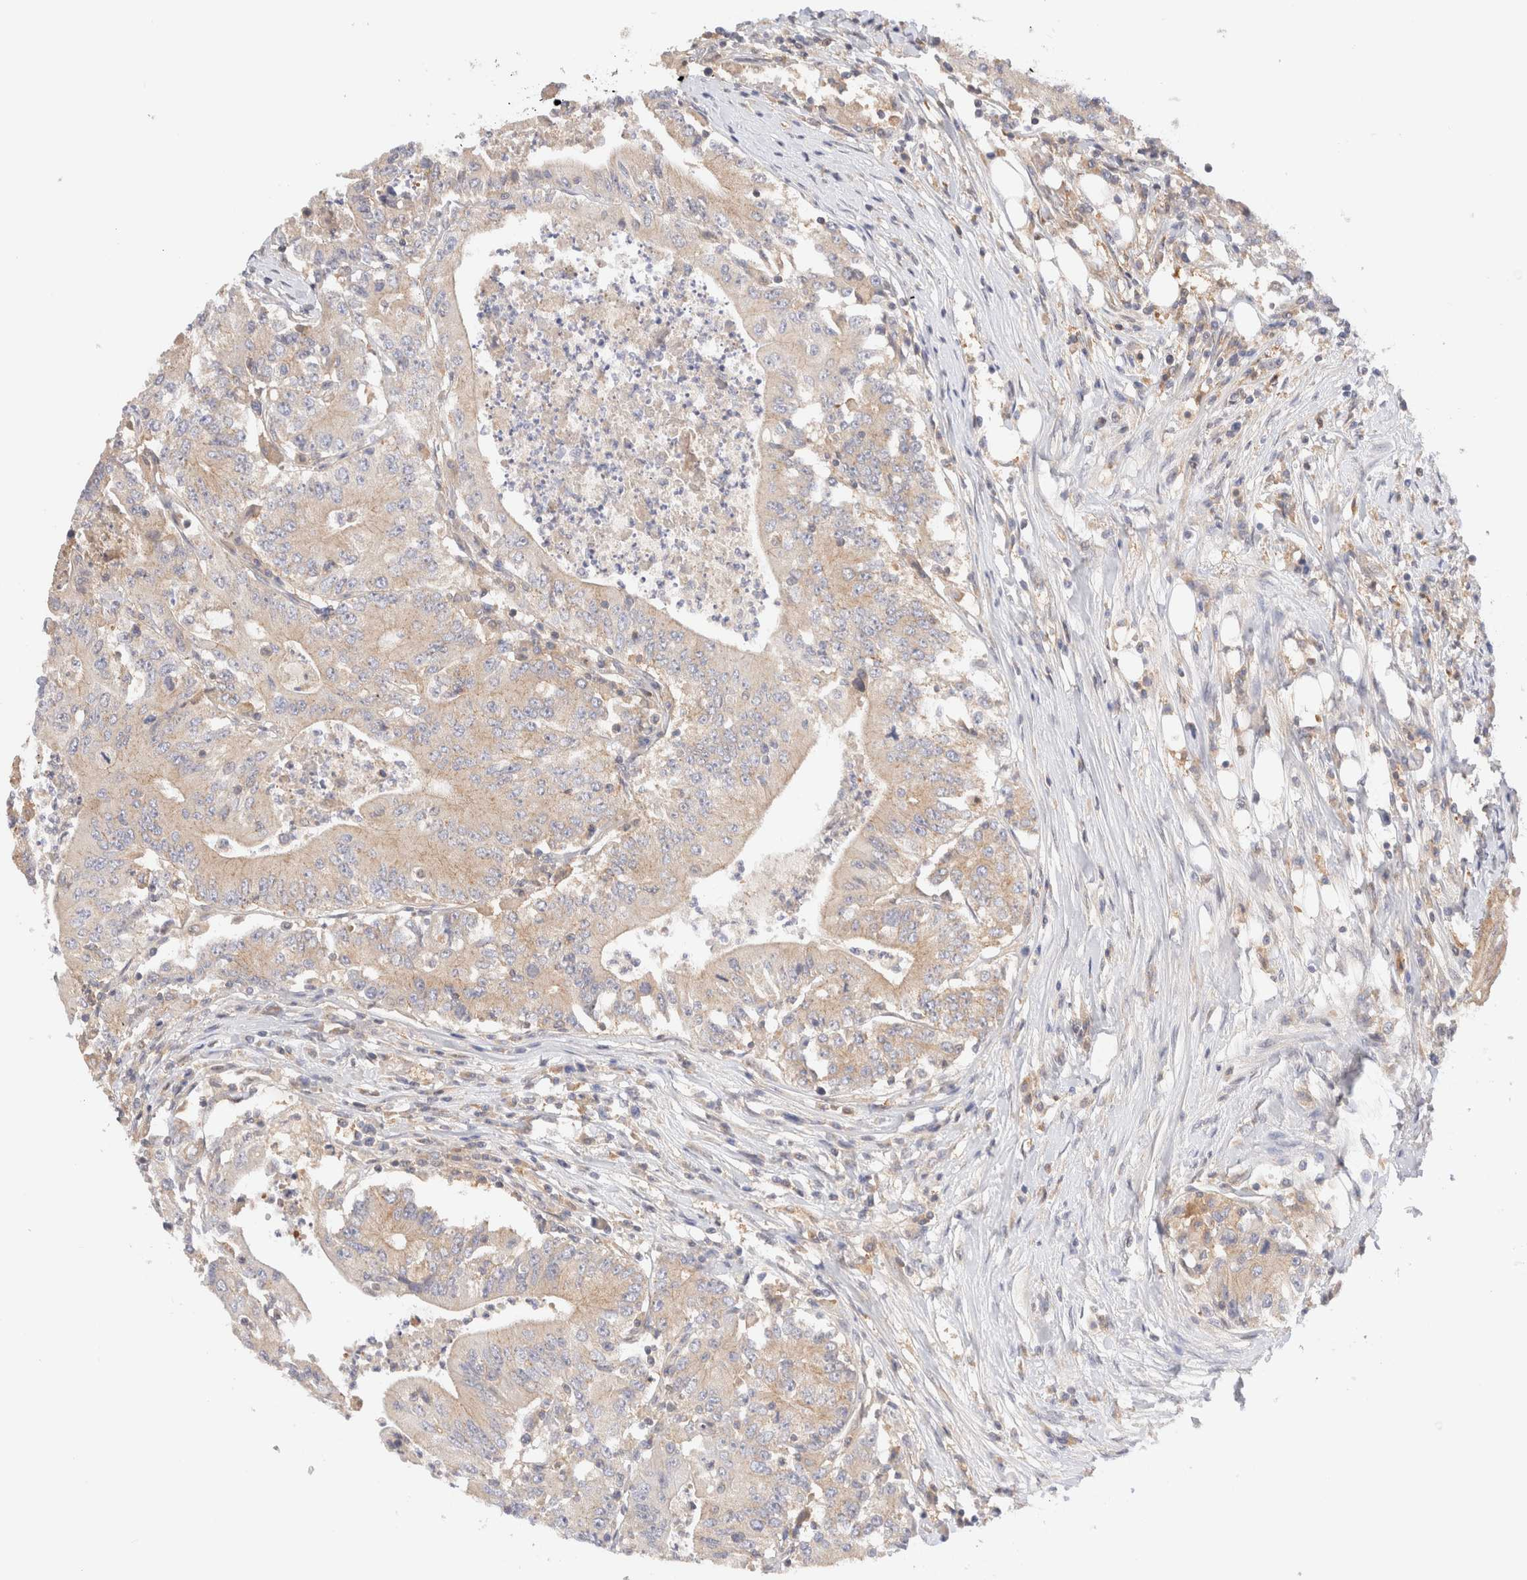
{"staining": {"intensity": "weak", "quantity": ">75%", "location": "cytoplasmic/membranous"}, "tissue": "colorectal cancer", "cell_type": "Tumor cells", "image_type": "cancer", "snomed": [{"axis": "morphology", "description": "Adenocarcinoma, NOS"}, {"axis": "topography", "description": "Colon"}], "caption": "Adenocarcinoma (colorectal) was stained to show a protein in brown. There is low levels of weak cytoplasmic/membranous expression in approximately >75% of tumor cells. Using DAB (brown) and hematoxylin (blue) stains, captured at high magnification using brightfield microscopy.", "gene": "RABEP1", "patient": {"sex": "female", "age": 77}}